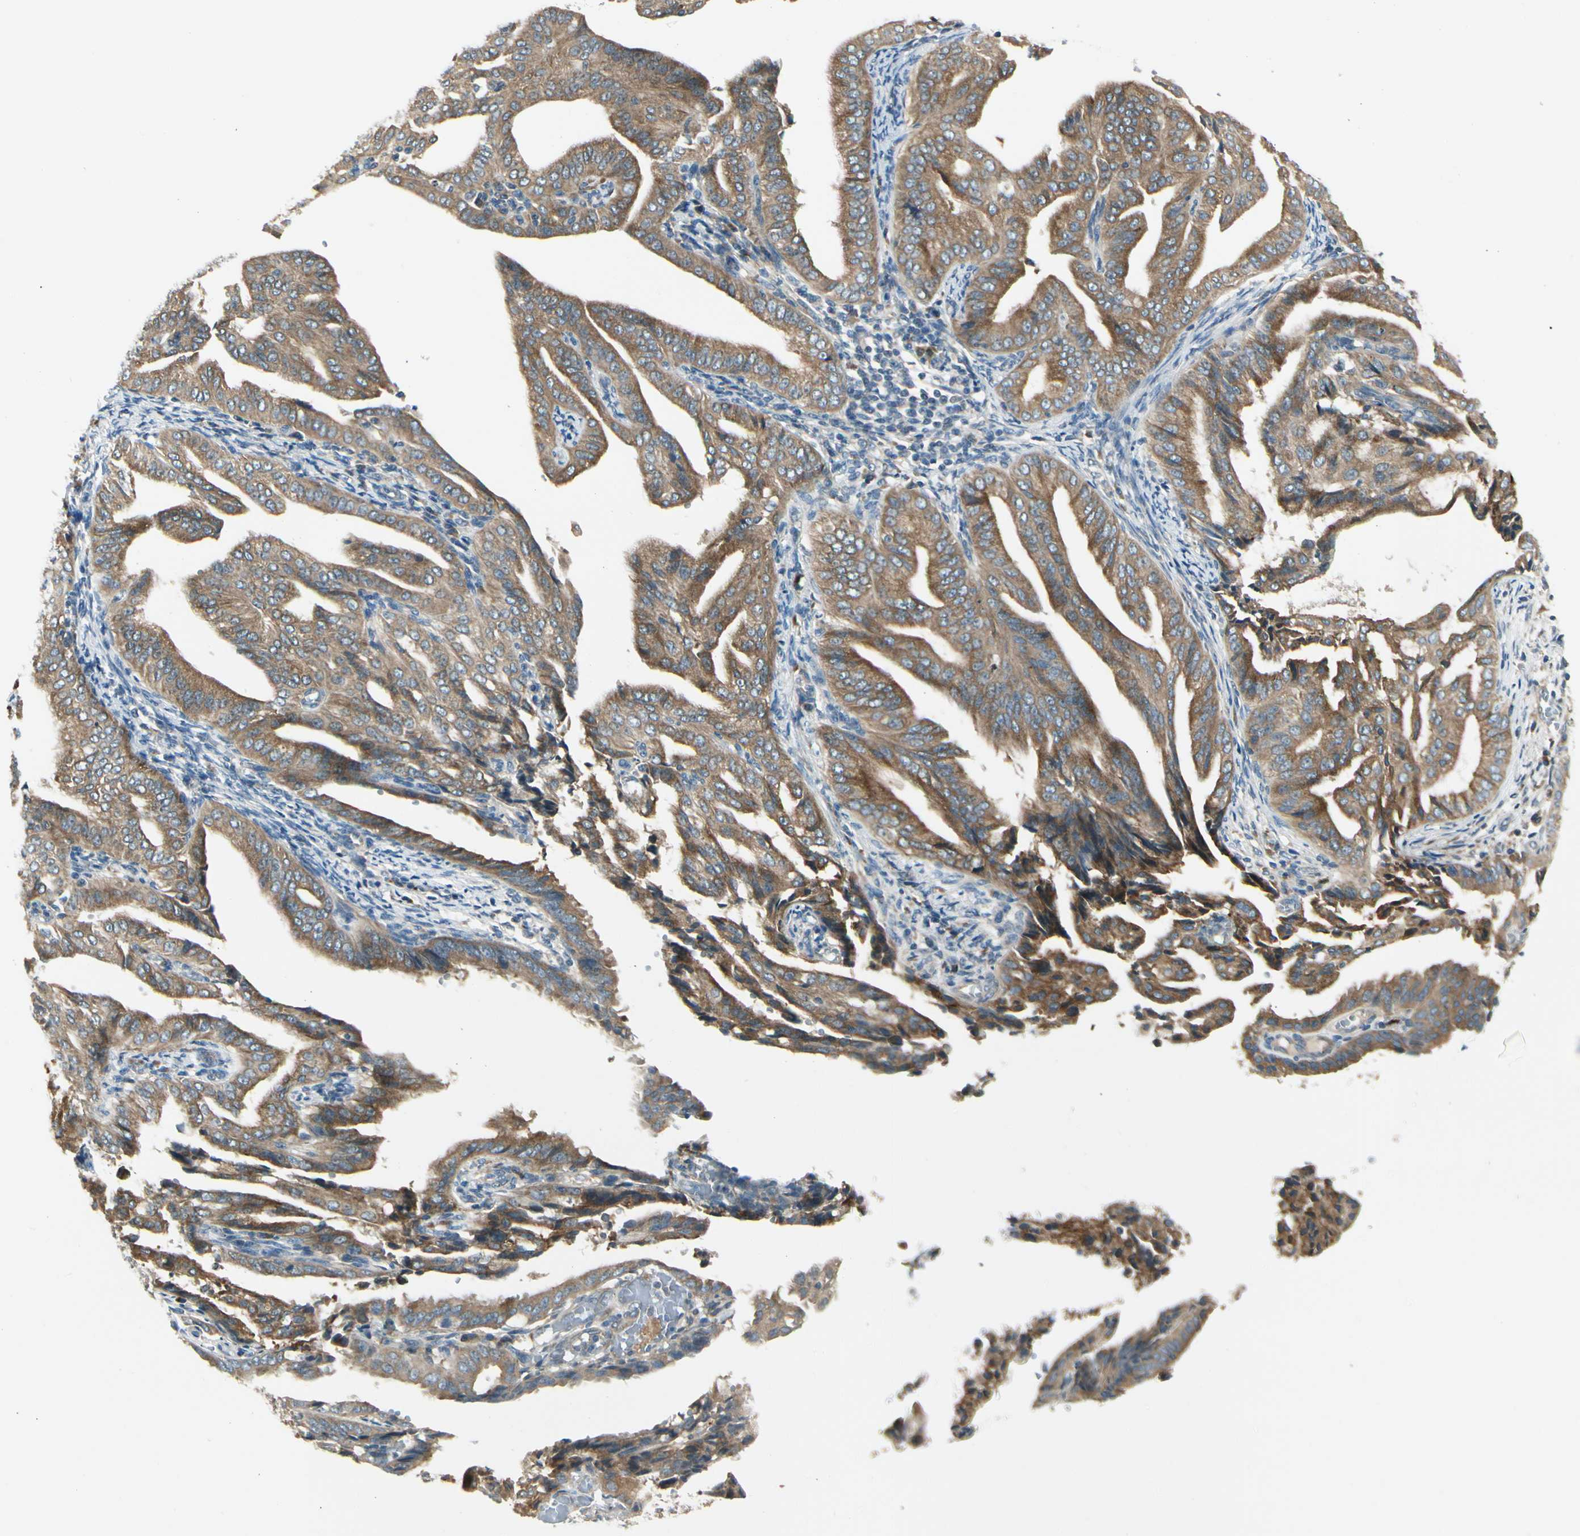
{"staining": {"intensity": "moderate", "quantity": ">75%", "location": "cytoplasmic/membranous"}, "tissue": "endometrial cancer", "cell_type": "Tumor cells", "image_type": "cancer", "snomed": [{"axis": "morphology", "description": "Adenocarcinoma, NOS"}, {"axis": "topography", "description": "Endometrium"}], "caption": "Immunohistochemical staining of human adenocarcinoma (endometrial) displays medium levels of moderate cytoplasmic/membranous protein staining in approximately >75% of tumor cells. (IHC, brightfield microscopy, high magnification).", "gene": "BNIP1", "patient": {"sex": "female", "age": 58}}